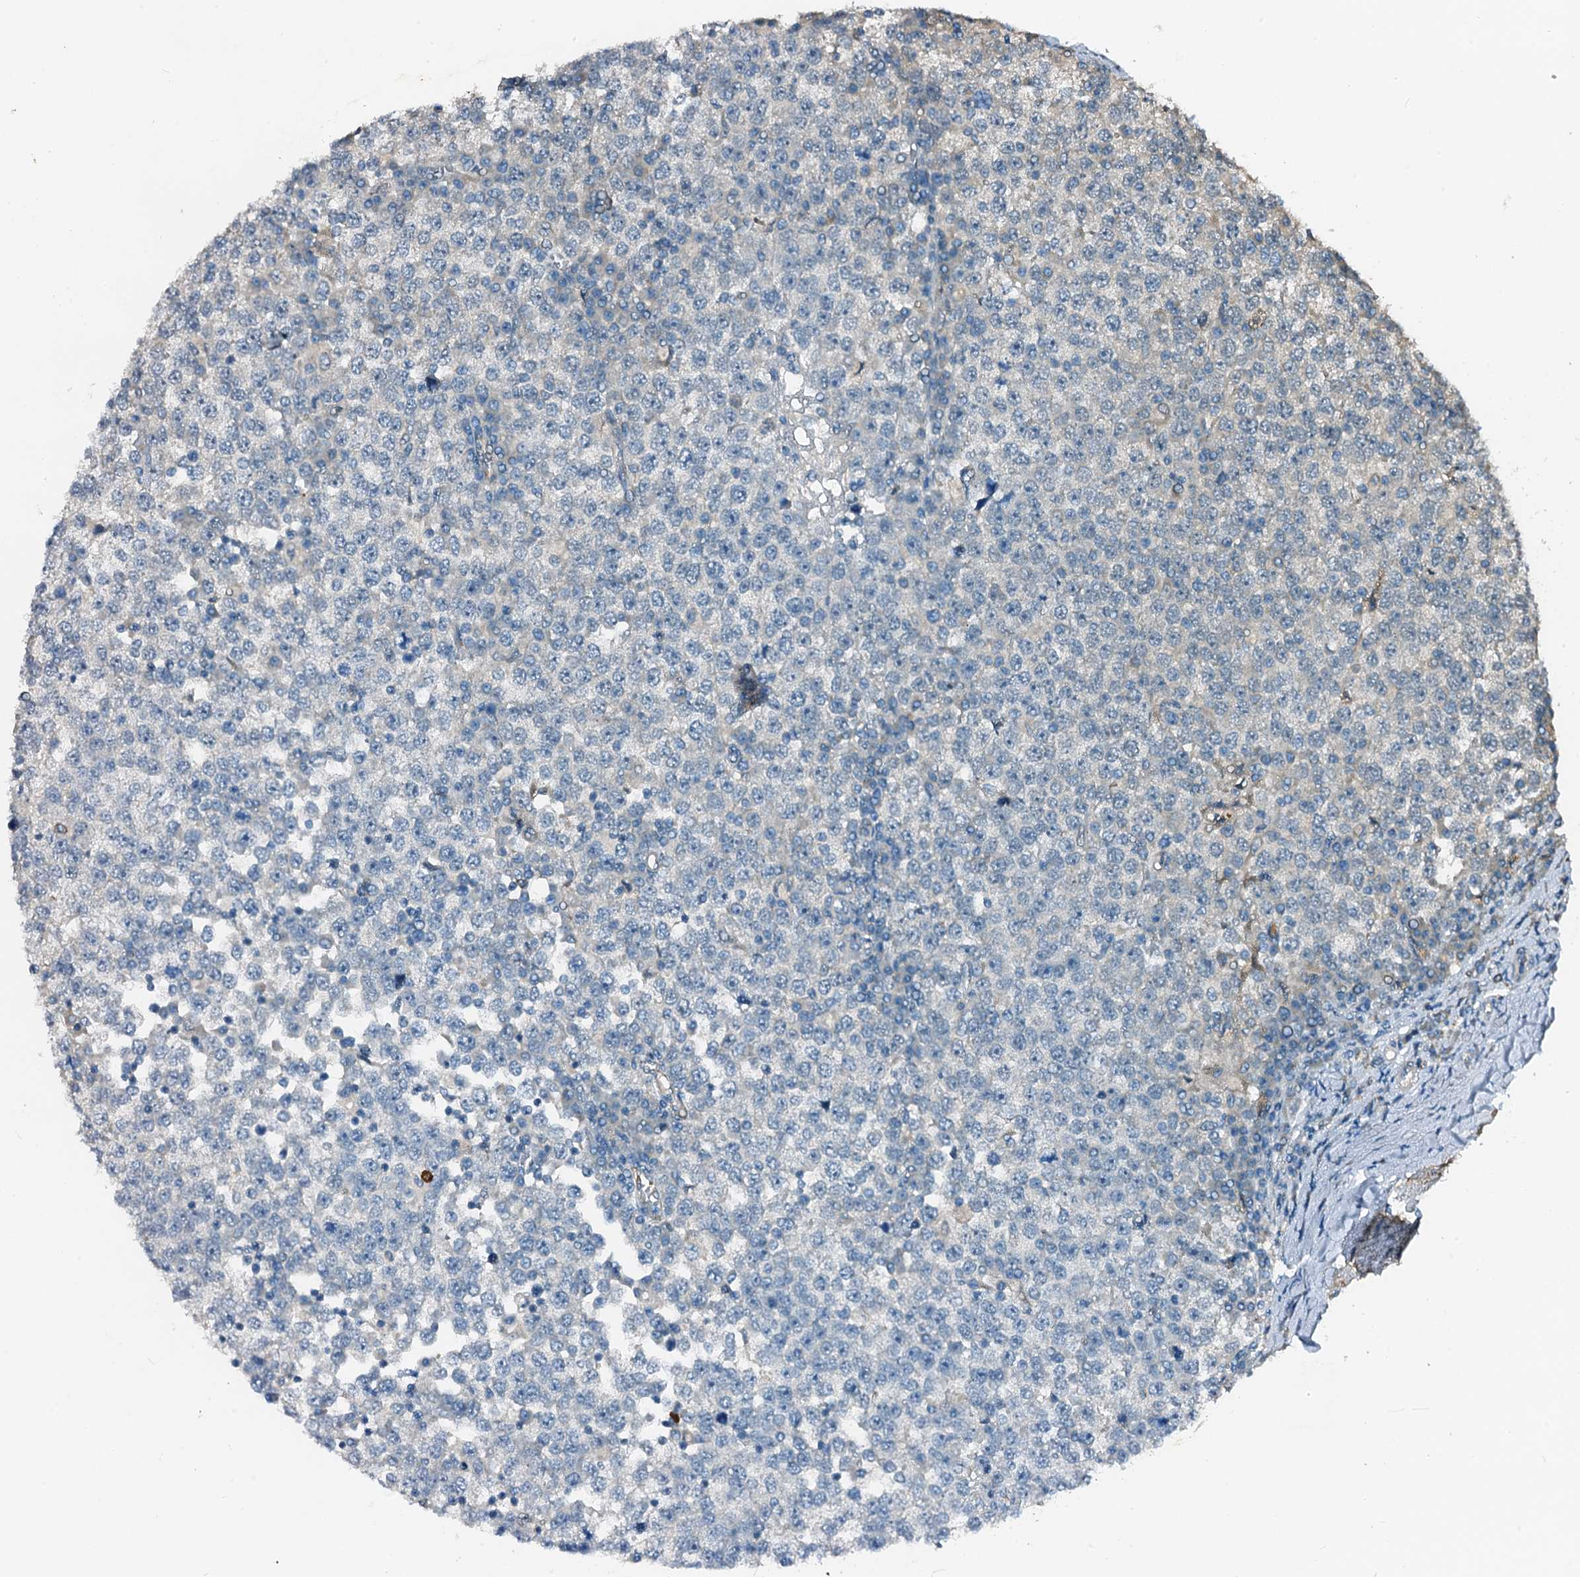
{"staining": {"intensity": "negative", "quantity": "none", "location": "none"}, "tissue": "testis cancer", "cell_type": "Tumor cells", "image_type": "cancer", "snomed": [{"axis": "morphology", "description": "Seminoma, NOS"}, {"axis": "topography", "description": "Testis"}], "caption": "Testis seminoma was stained to show a protein in brown. There is no significant expression in tumor cells.", "gene": "ZNF606", "patient": {"sex": "male", "age": 65}}